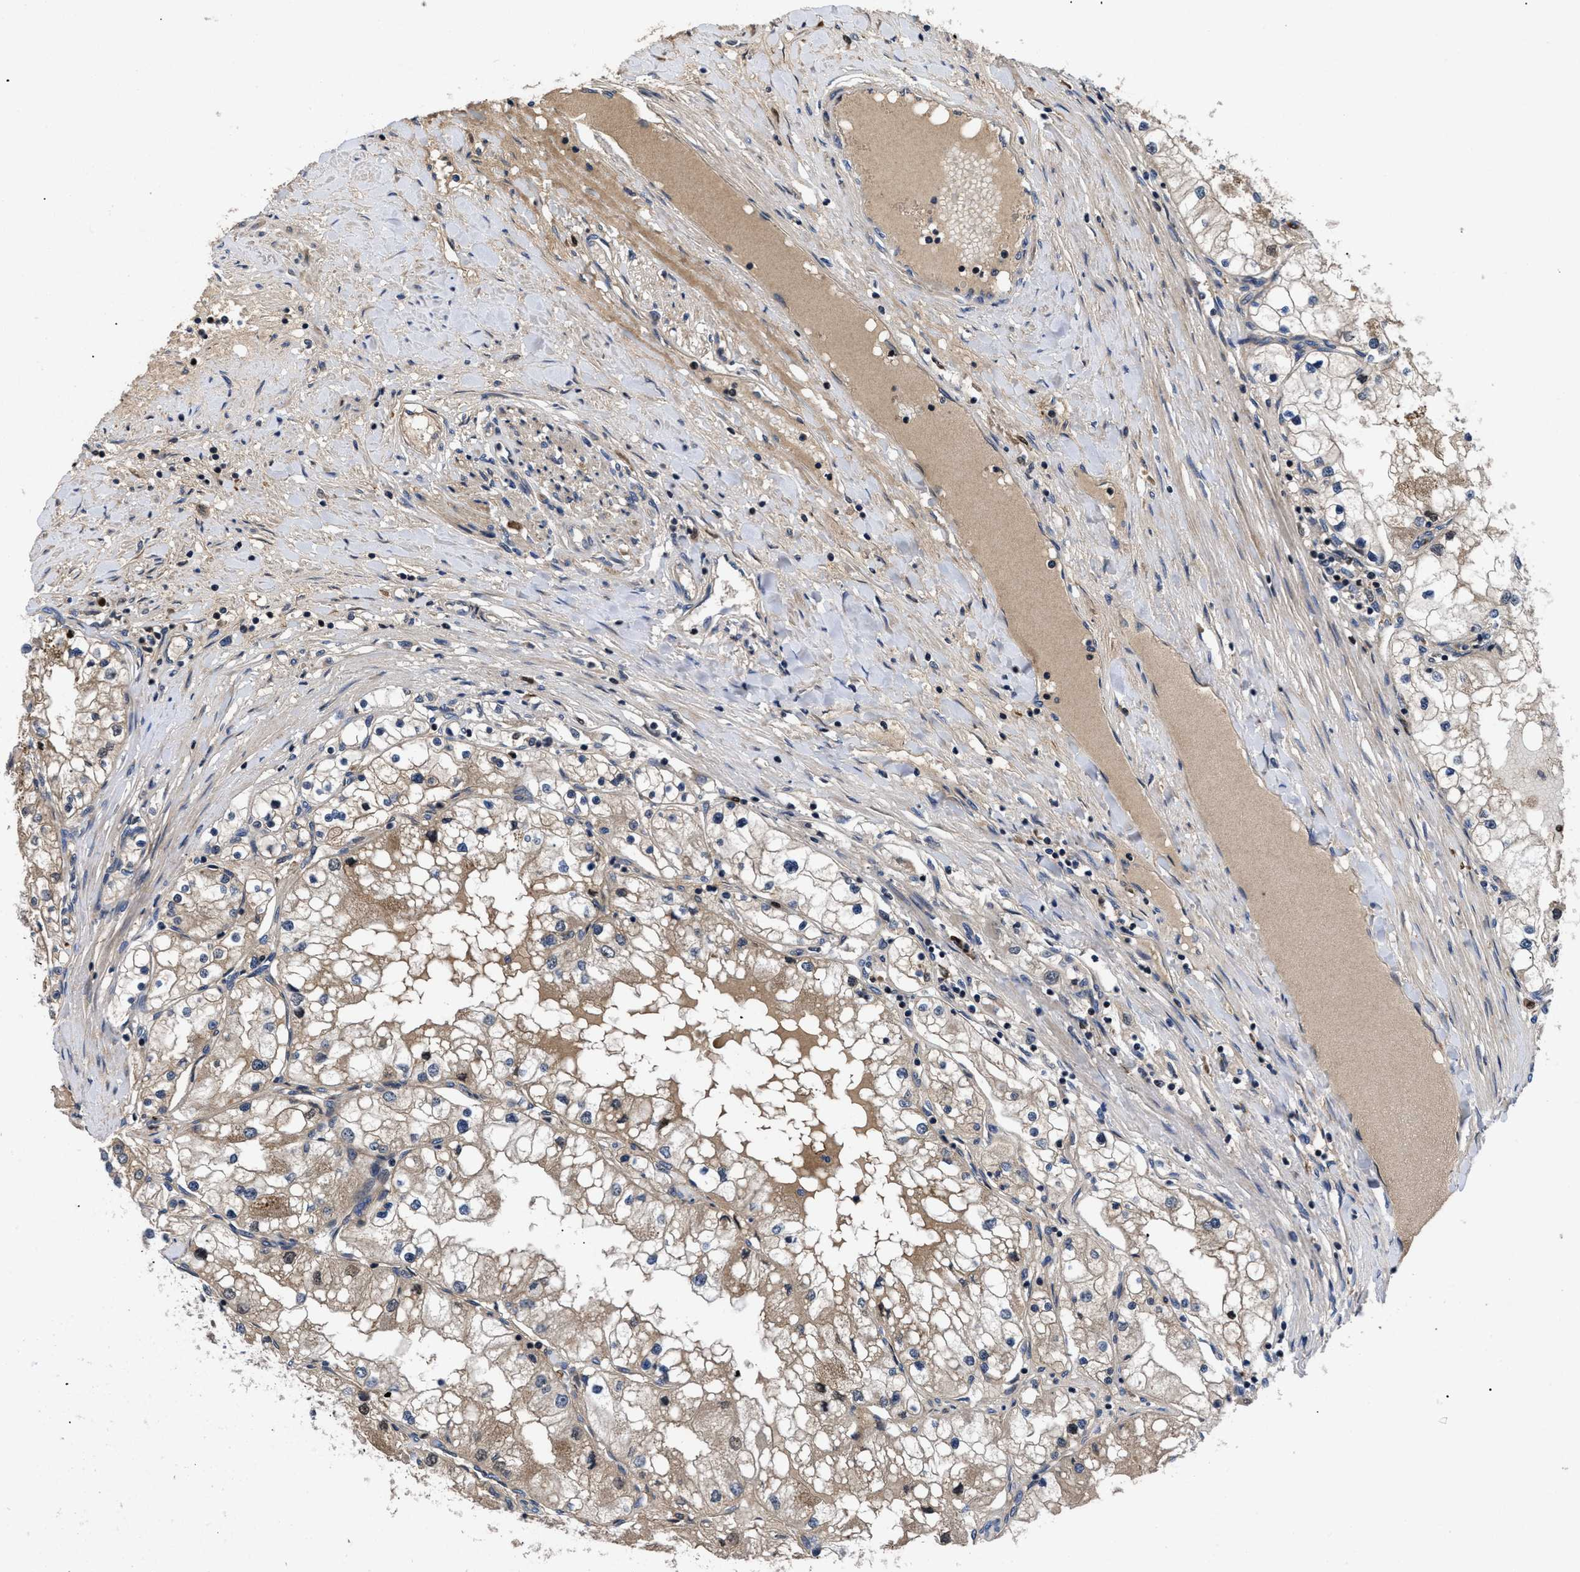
{"staining": {"intensity": "moderate", "quantity": "<25%", "location": "cytoplasmic/membranous"}, "tissue": "renal cancer", "cell_type": "Tumor cells", "image_type": "cancer", "snomed": [{"axis": "morphology", "description": "Adenocarcinoma, NOS"}, {"axis": "topography", "description": "Kidney"}], "caption": "Protein expression analysis of human adenocarcinoma (renal) reveals moderate cytoplasmic/membranous positivity in approximately <25% of tumor cells. Nuclei are stained in blue.", "gene": "FAM200A", "patient": {"sex": "male", "age": 68}}